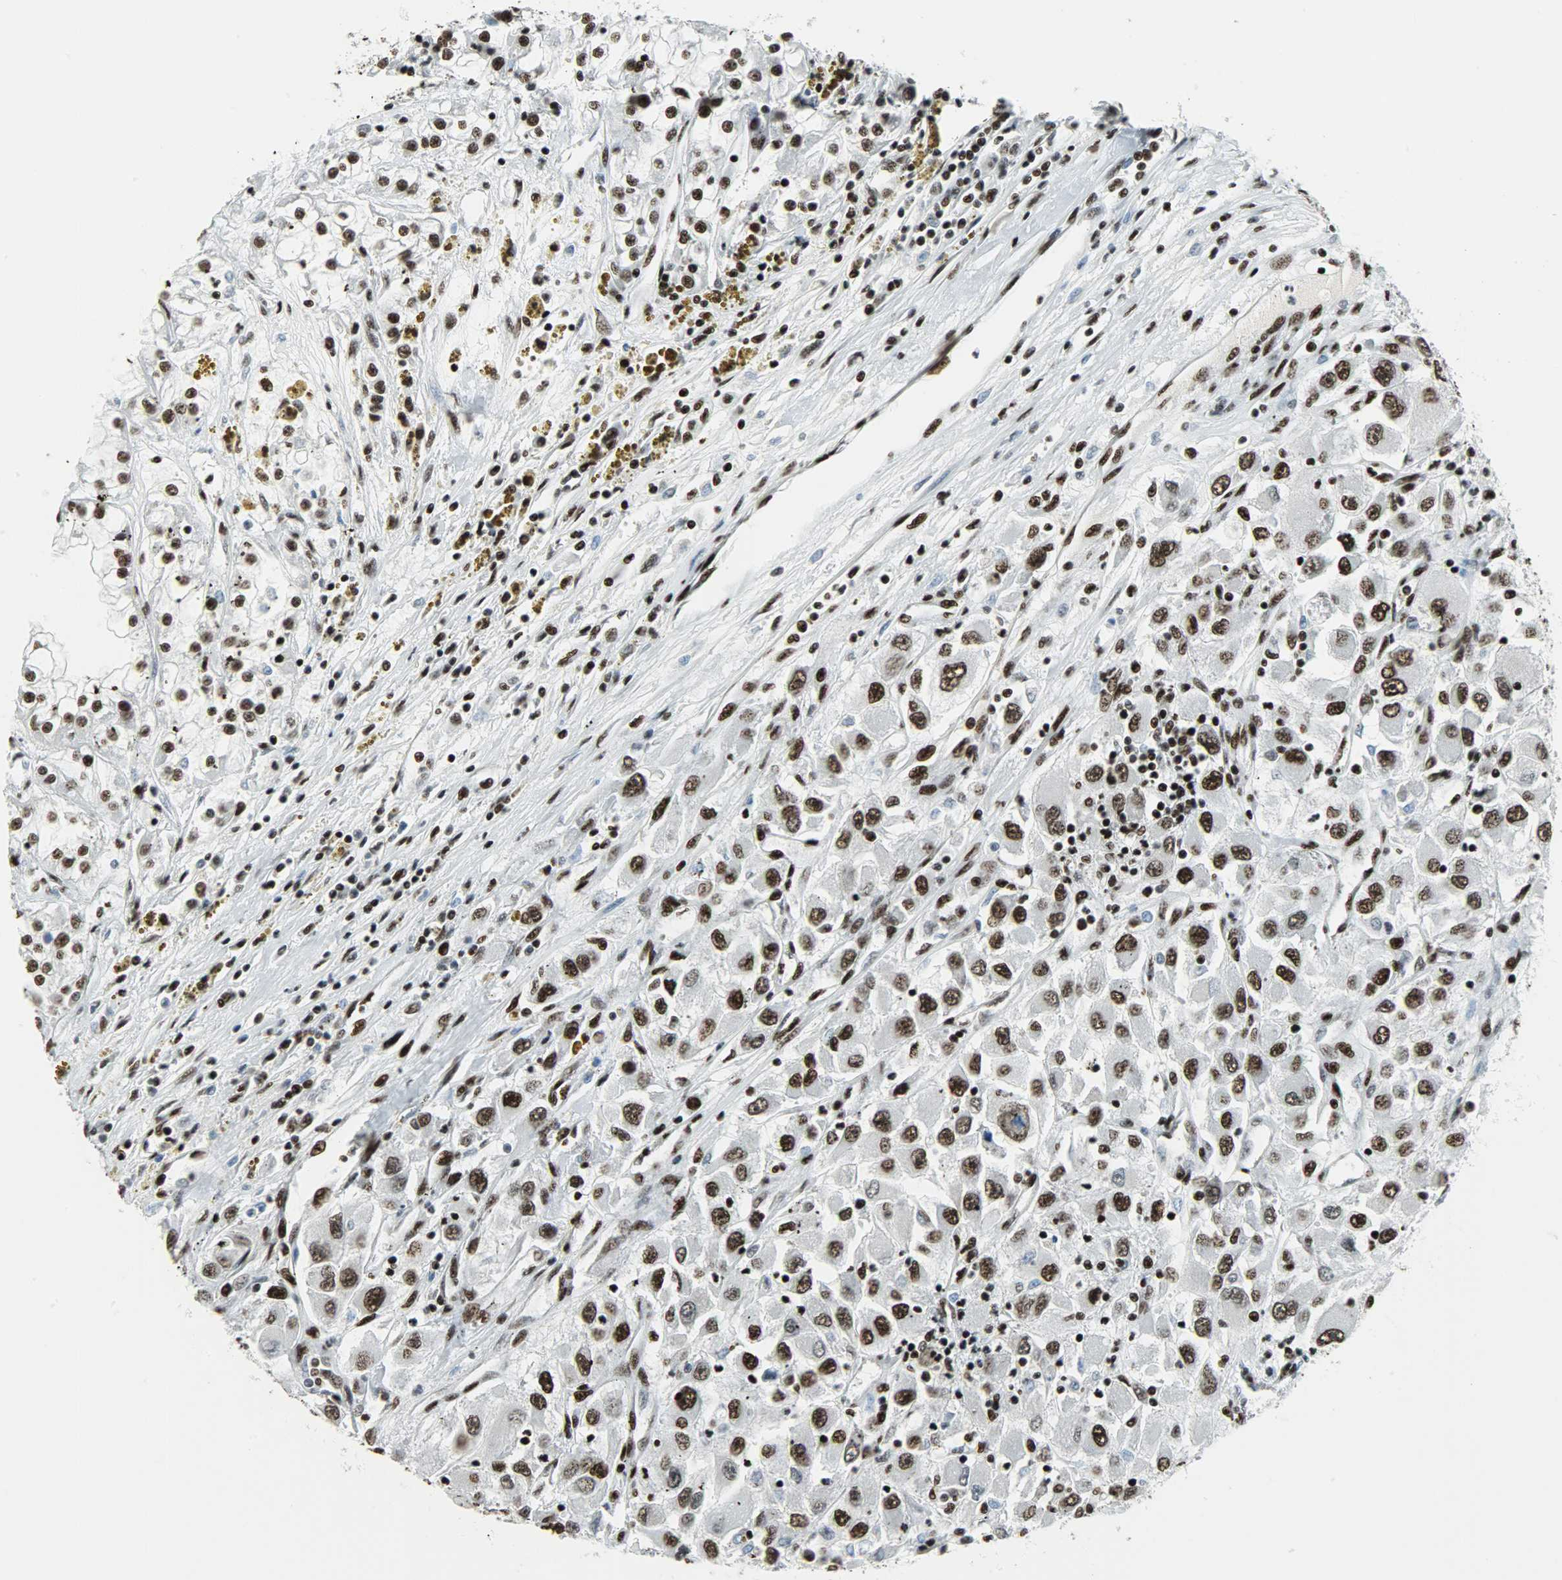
{"staining": {"intensity": "strong", "quantity": ">75%", "location": "nuclear"}, "tissue": "renal cancer", "cell_type": "Tumor cells", "image_type": "cancer", "snomed": [{"axis": "morphology", "description": "Adenocarcinoma, NOS"}, {"axis": "topography", "description": "Kidney"}], "caption": "Protein staining of renal cancer (adenocarcinoma) tissue demonstrates strong nuclear positivity in approximately >75% of tumor cells. (DAB = brown stain, brightfield microscopy at high magnification).", "gene": "SNRPA", "patient": {"sex": "female", "age": 52}}